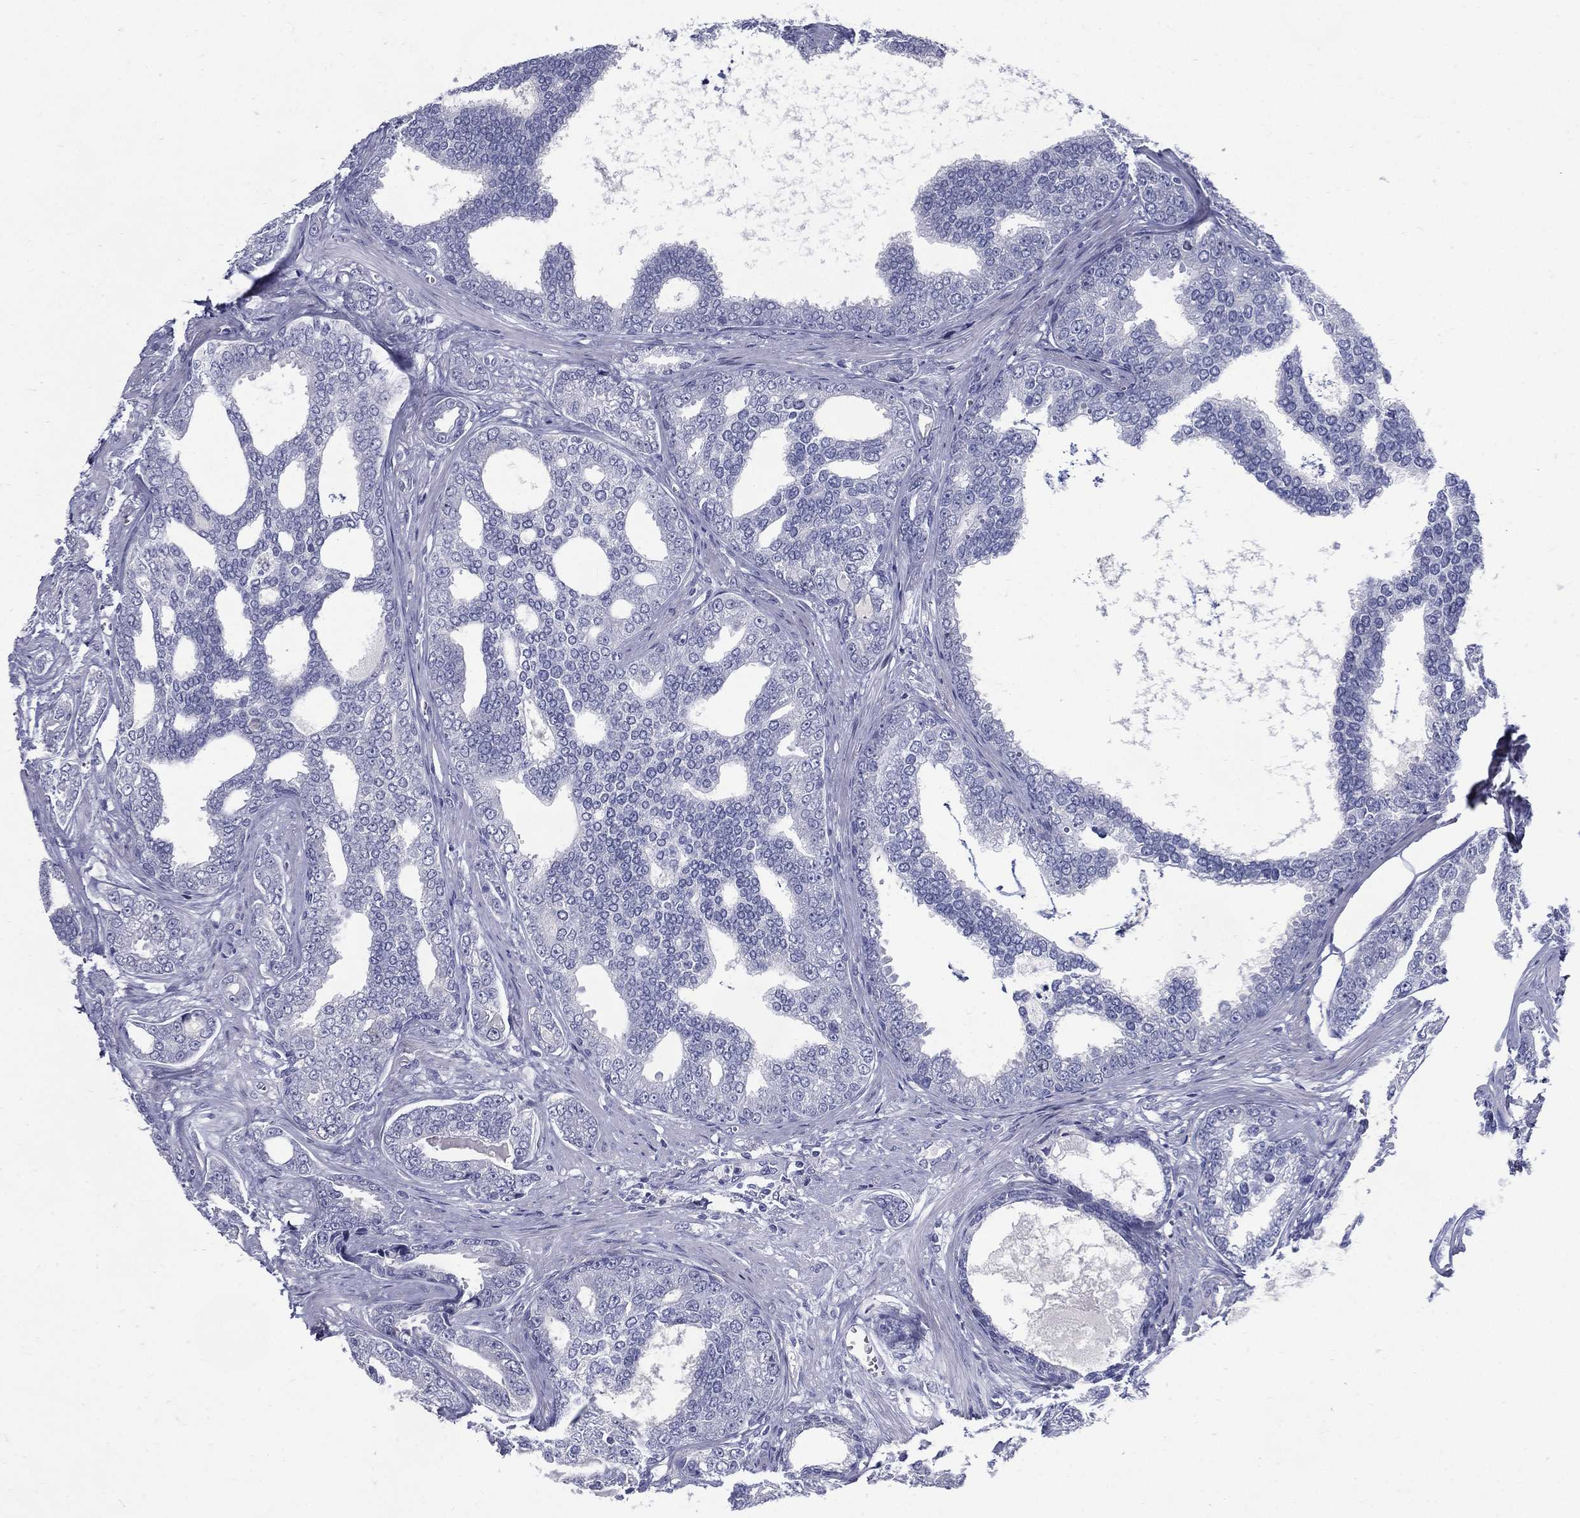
{"staining": {"intensity": "negative", "quantity": "none", "location": "none"}, "tissue": "prostate cancer", "cell_type": "Tumor cells", "image_type": "cancer", "snomed": [{"axis": "morphology", "description": "Adenocarcinoma, NOS"}, {"axis": "topography", "description": "Prostate"}], "caption": "Prostate cancer (adenocarcinoma) was stained to show a protein in brown. There is no significant expression in tumor cells. Nuclei are stained in blue.", "gene": "KIF2C", "patient": {"sex": "male", "age": 67}}